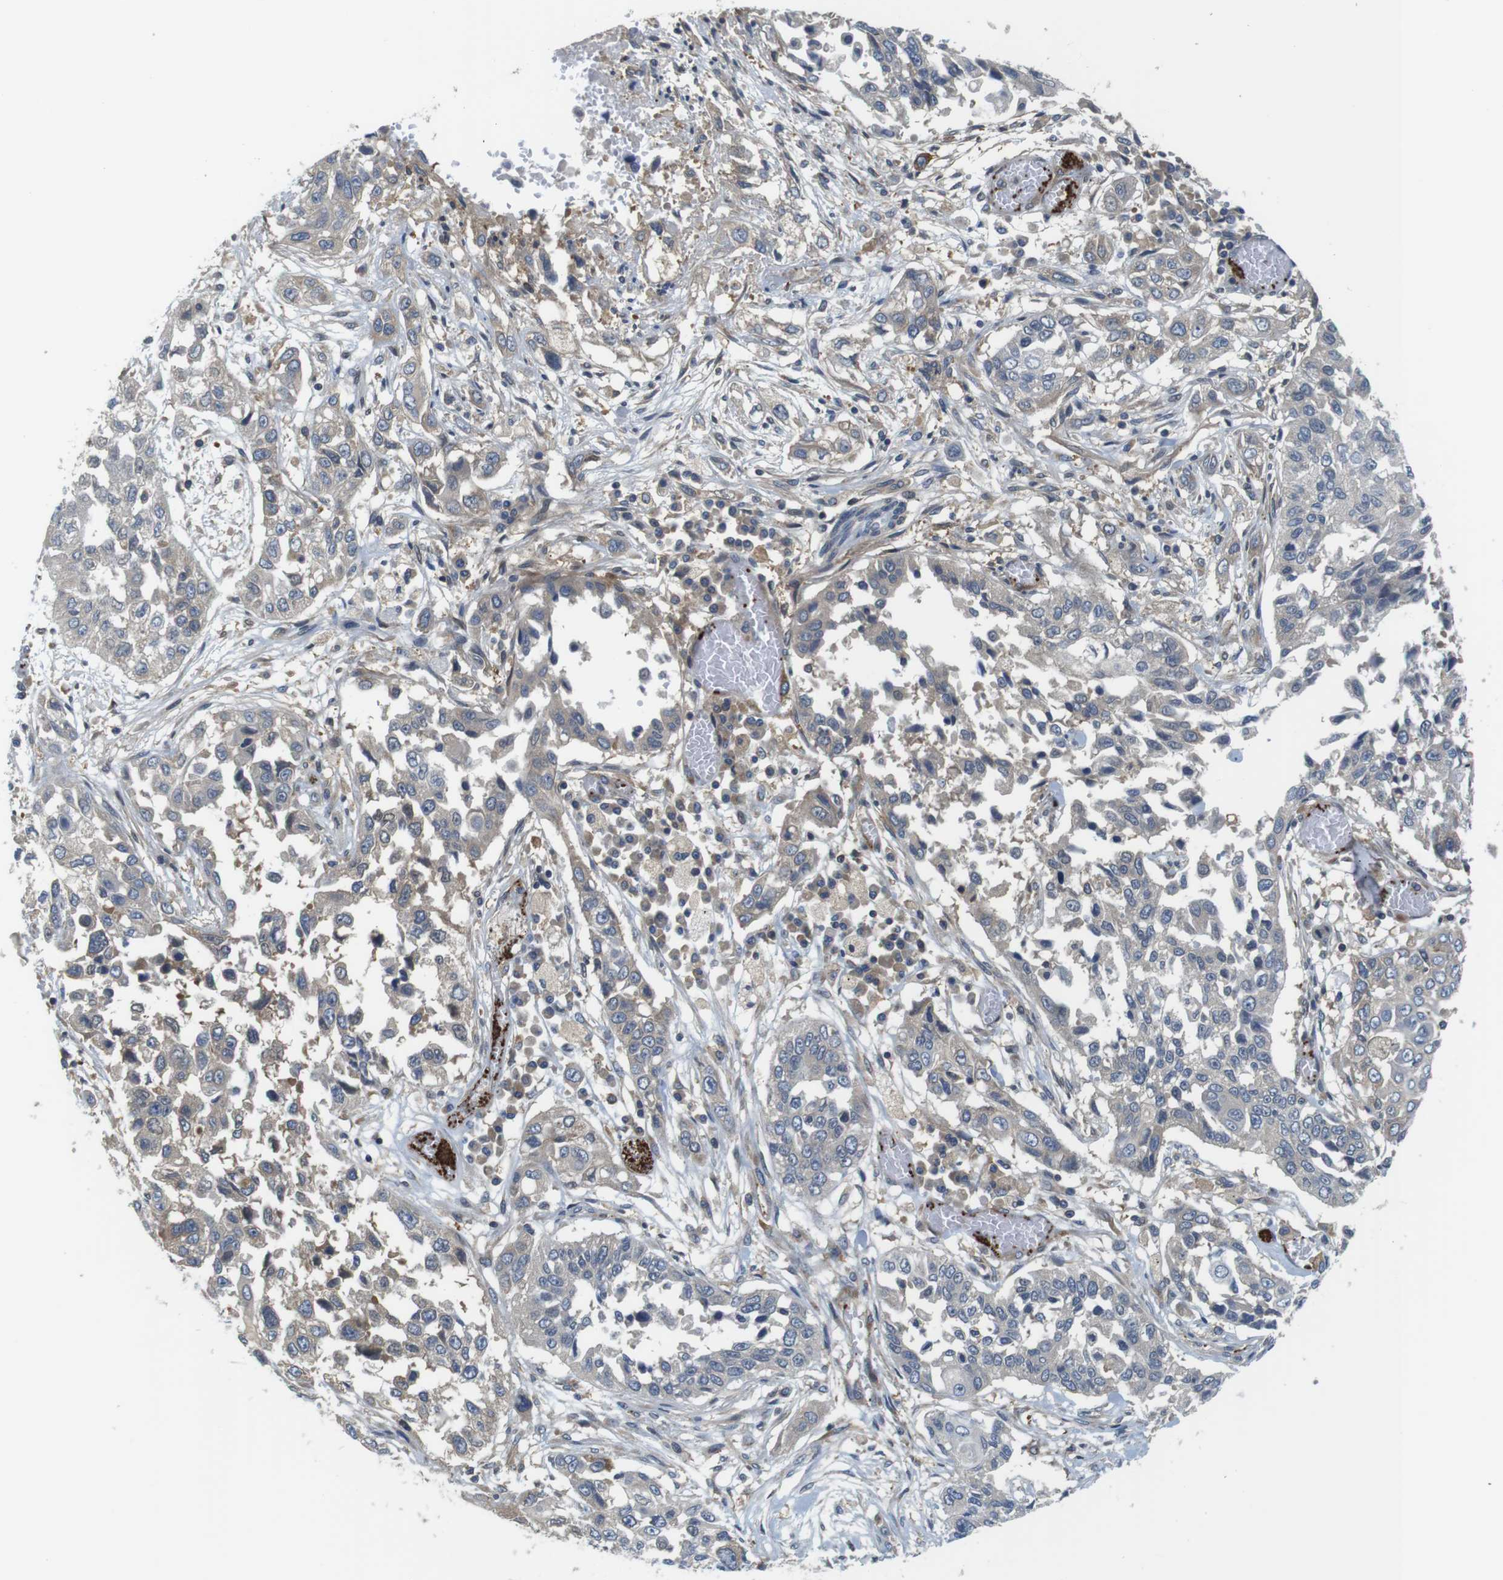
{"staining": {"intensity": "negative", "quantity": "none", "location": "none"}, "tissue": "lung cancer", "cell_type": "Tumor cells", "image_type": "cancer", "snomed": [{"axis": "morphology", "description": "Squamous cell carcinoma, NOS"}, {"axis": "topography", "description": "Lung"}], "caption": "DAB (3,3'-diaminobenzidine) immunohistochemical staining of lung cancer (squamous cell carcinoma) demonstrates no significant staining in tumor cells.", "gene": "HERPUD2", "patient": {"sex": "male", "age": 71}}